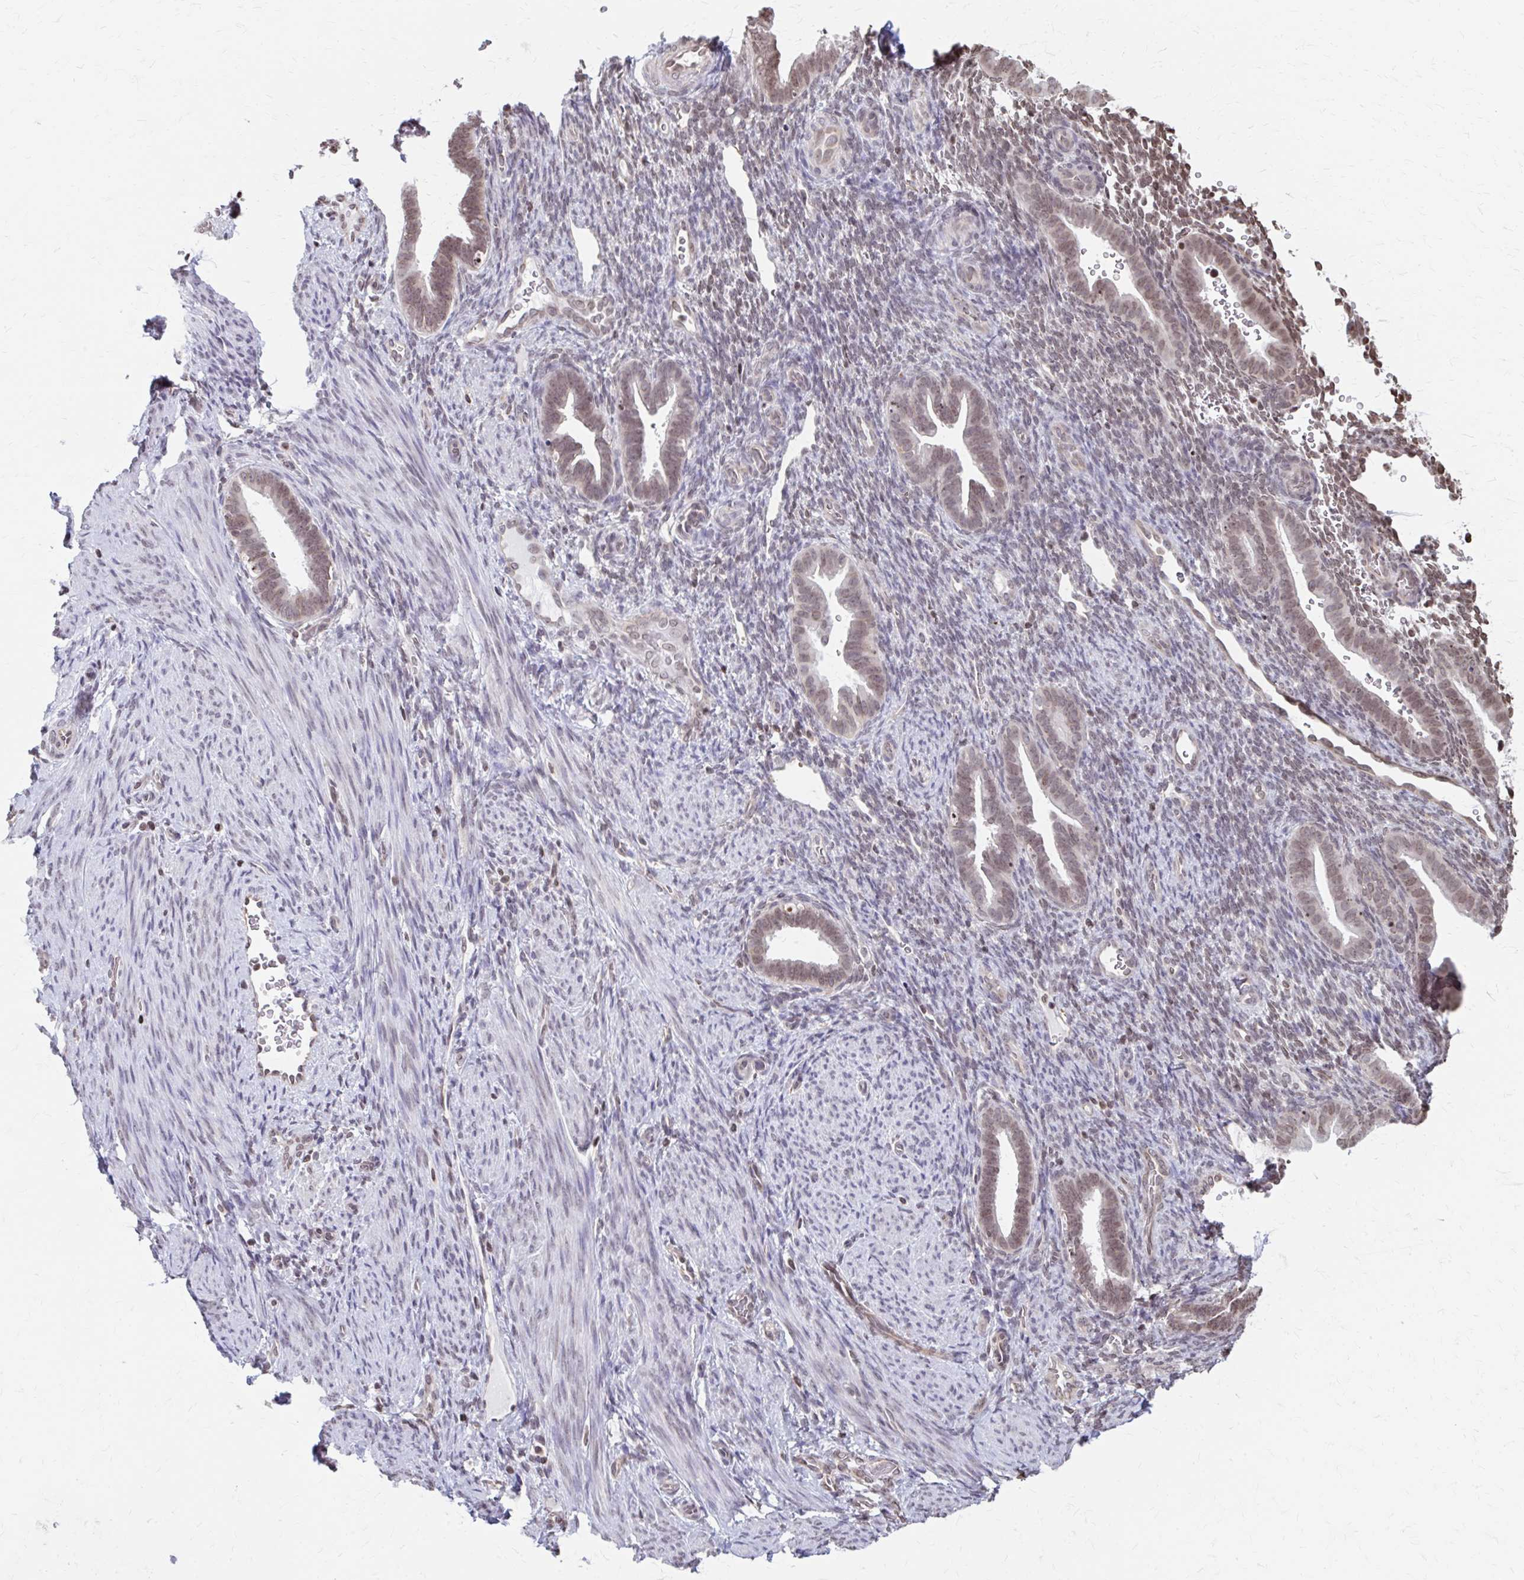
{"staining": {"intensity": "moderate", "quantity": "25%-75%", "location": "nuclear"}, "tissue": "endometrium", "cell_type": "Cells in endometrial stroma", "image_type": "normal", "snomed": [{"axis": "morphology", "description": "Normal tissue, NOS"}, {"axis": "topography", "description": "Endometrium"}], "caption": "Approximately 25%-75% of cells in endometrial stroma in unremarkable human endometrium exhibit moderate nuclear protein positivity as visualized by brown immunohistochemical staining.", "gene": "ORC3", "patient": {"sex": "female", "age": 34}}